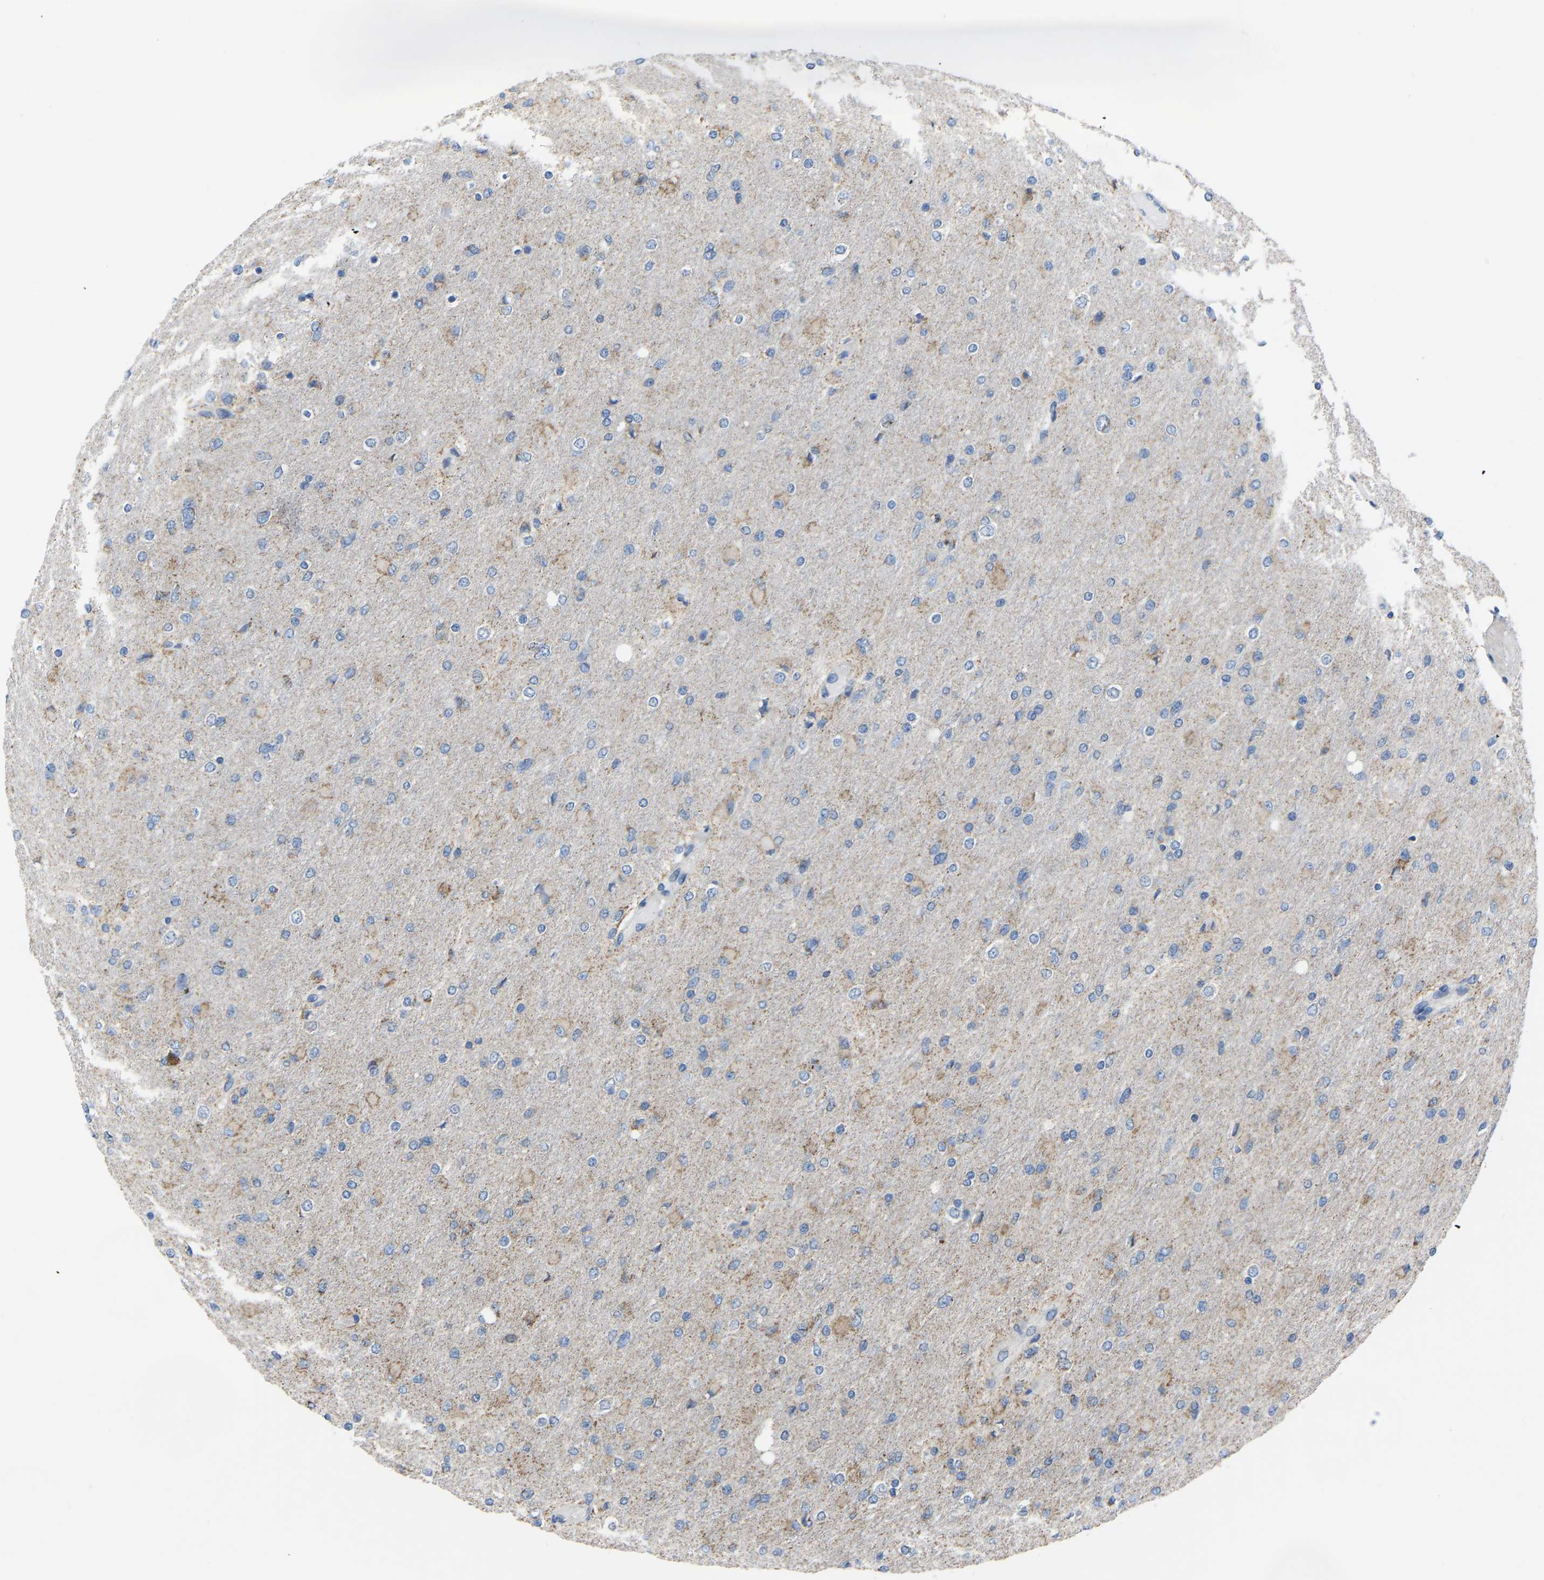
{"staining": {"intensity": "weak", "quantity": "<25%", "location": "cytoplasmic/membranous"}, "tissue": "glioma", "cell_type": "Tumor cells", "image_type": "cancer", "snomed": [{"axis": "morphology", "description": "Glioma, malignant, High grade"}, {"axis": "topography", "description": "Cerebral cortex"}], "caption": "Protein analysis of glioma reveals no significant staining in tumor cells. (Stains: DAB (3,3'-diaminobenzidine) immunohistochemistry with hematoxylin counter stain, Microscopy: brightfield microscopy at high magnification).", "gene": "BCL10", "patient": {"sex": "female", "age": 36}}